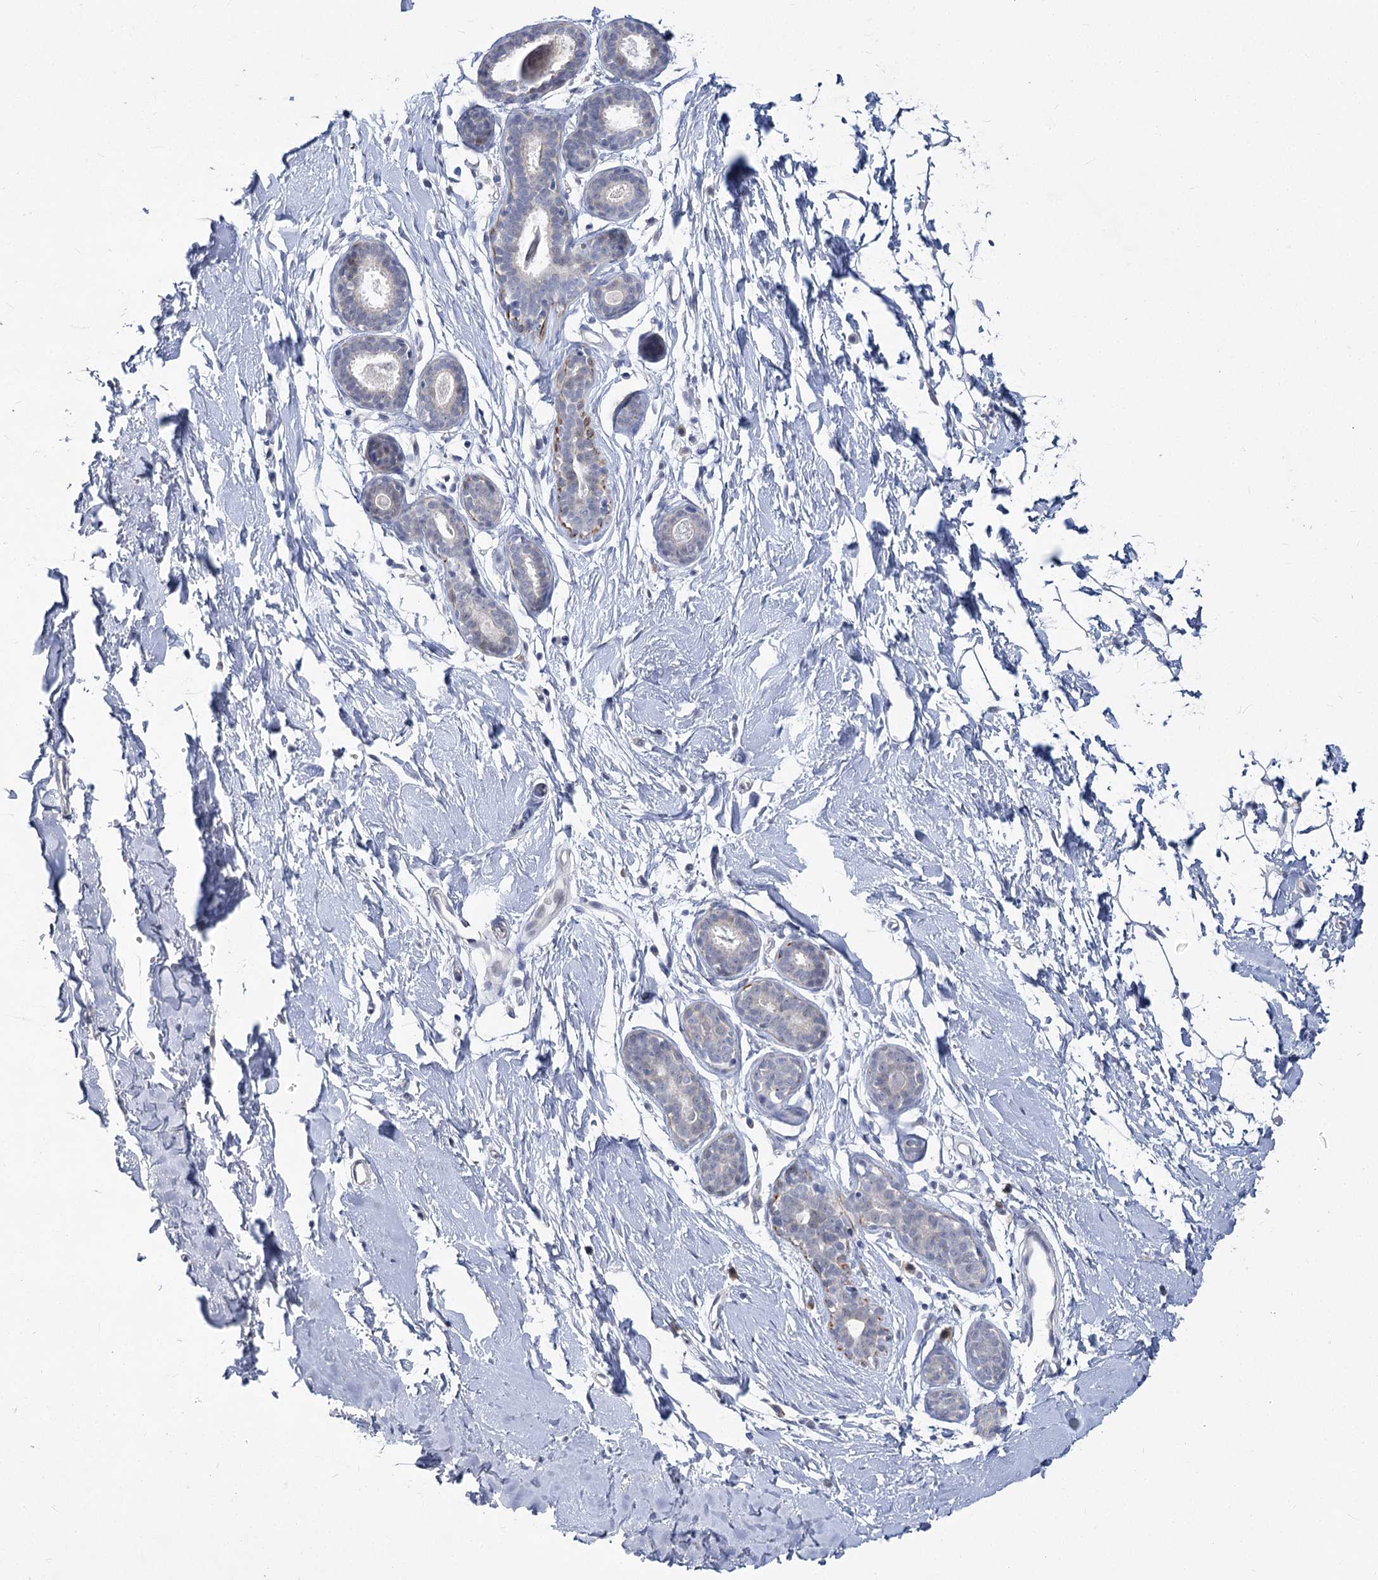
{"staining": {"intensity": "negative", "quantity": "none", "location": "none"}, "tissue": "adipose tissue", "cell_type": "Adipocytes", "image_type": "normal", "snomed": [{"axis": "morphology", "description": "Normal tissue, NOS"}, {"axis": "topography", "description": "Breast"}], "caption": "This is a micrograph of IHC staining of unremarkable adipose tissue, which shows no positivity in adipocytes. The staining is performed using DAB brown chromogen with nuclei counter-stained in using hematoxylin.", "gene": "ARSI", "patient": {"sex": "female", "age": 23}}